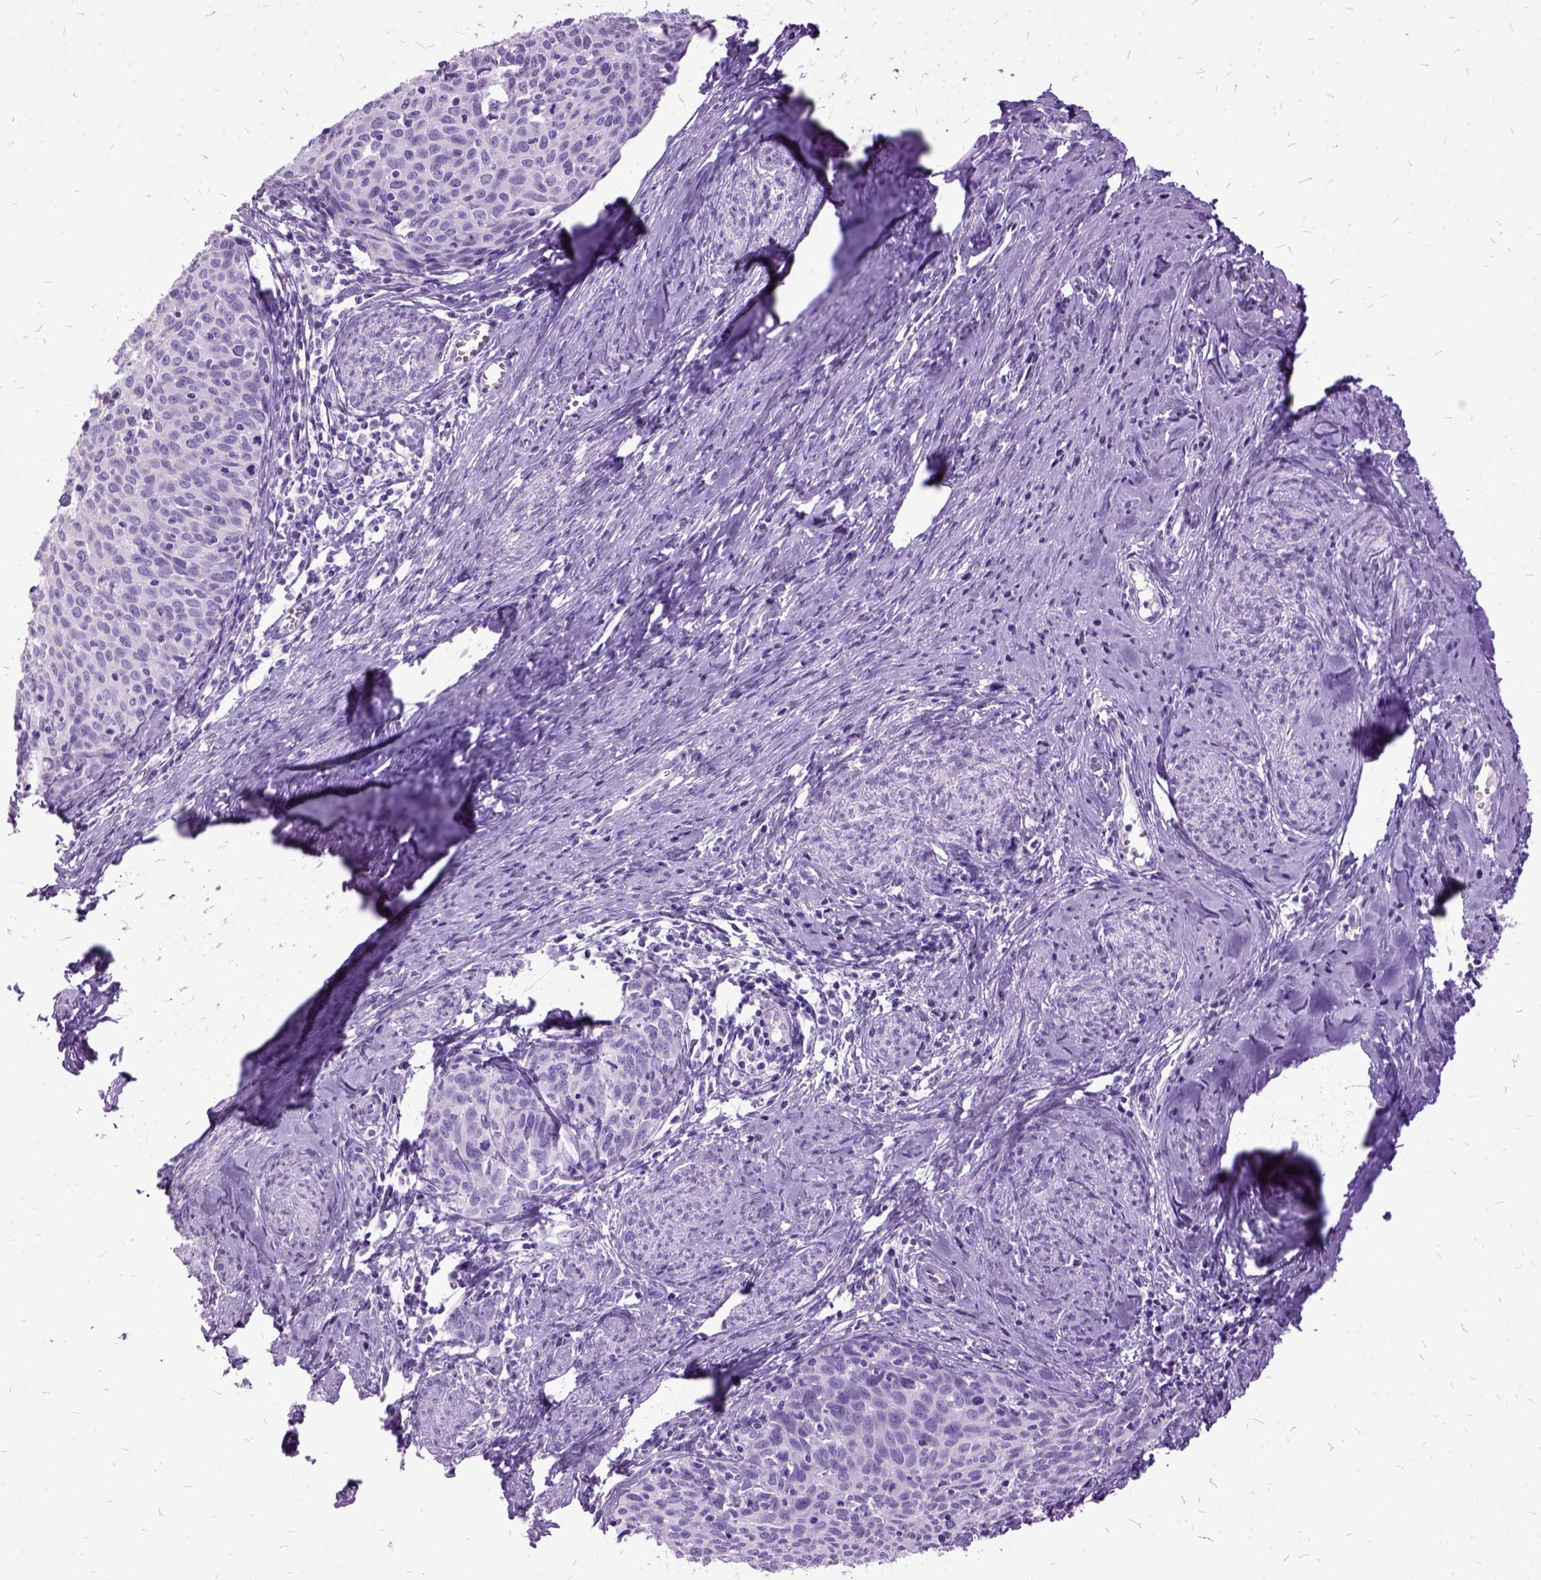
{"staining": {"intensity": "negative", "quantity": "none", "location": "none"}, "tissue": "cervical cancer", "cell_type": "Tumor cells", "image_type": "cancer", "snomed": [{"axis": "morphology", "description": "Squamous cell carcinoma, NOS"}, {"axis": "topography", "description": "Cervix"}], "caption": "IHC of human squamous cell carcinoma (cervical) demonstrates no expression in tumor cells. (DAB immunohistochemistry (IHC) with hematoxylin counter stain).", "gene": "MME", "patient": {"sex": "female", "age": 62}}